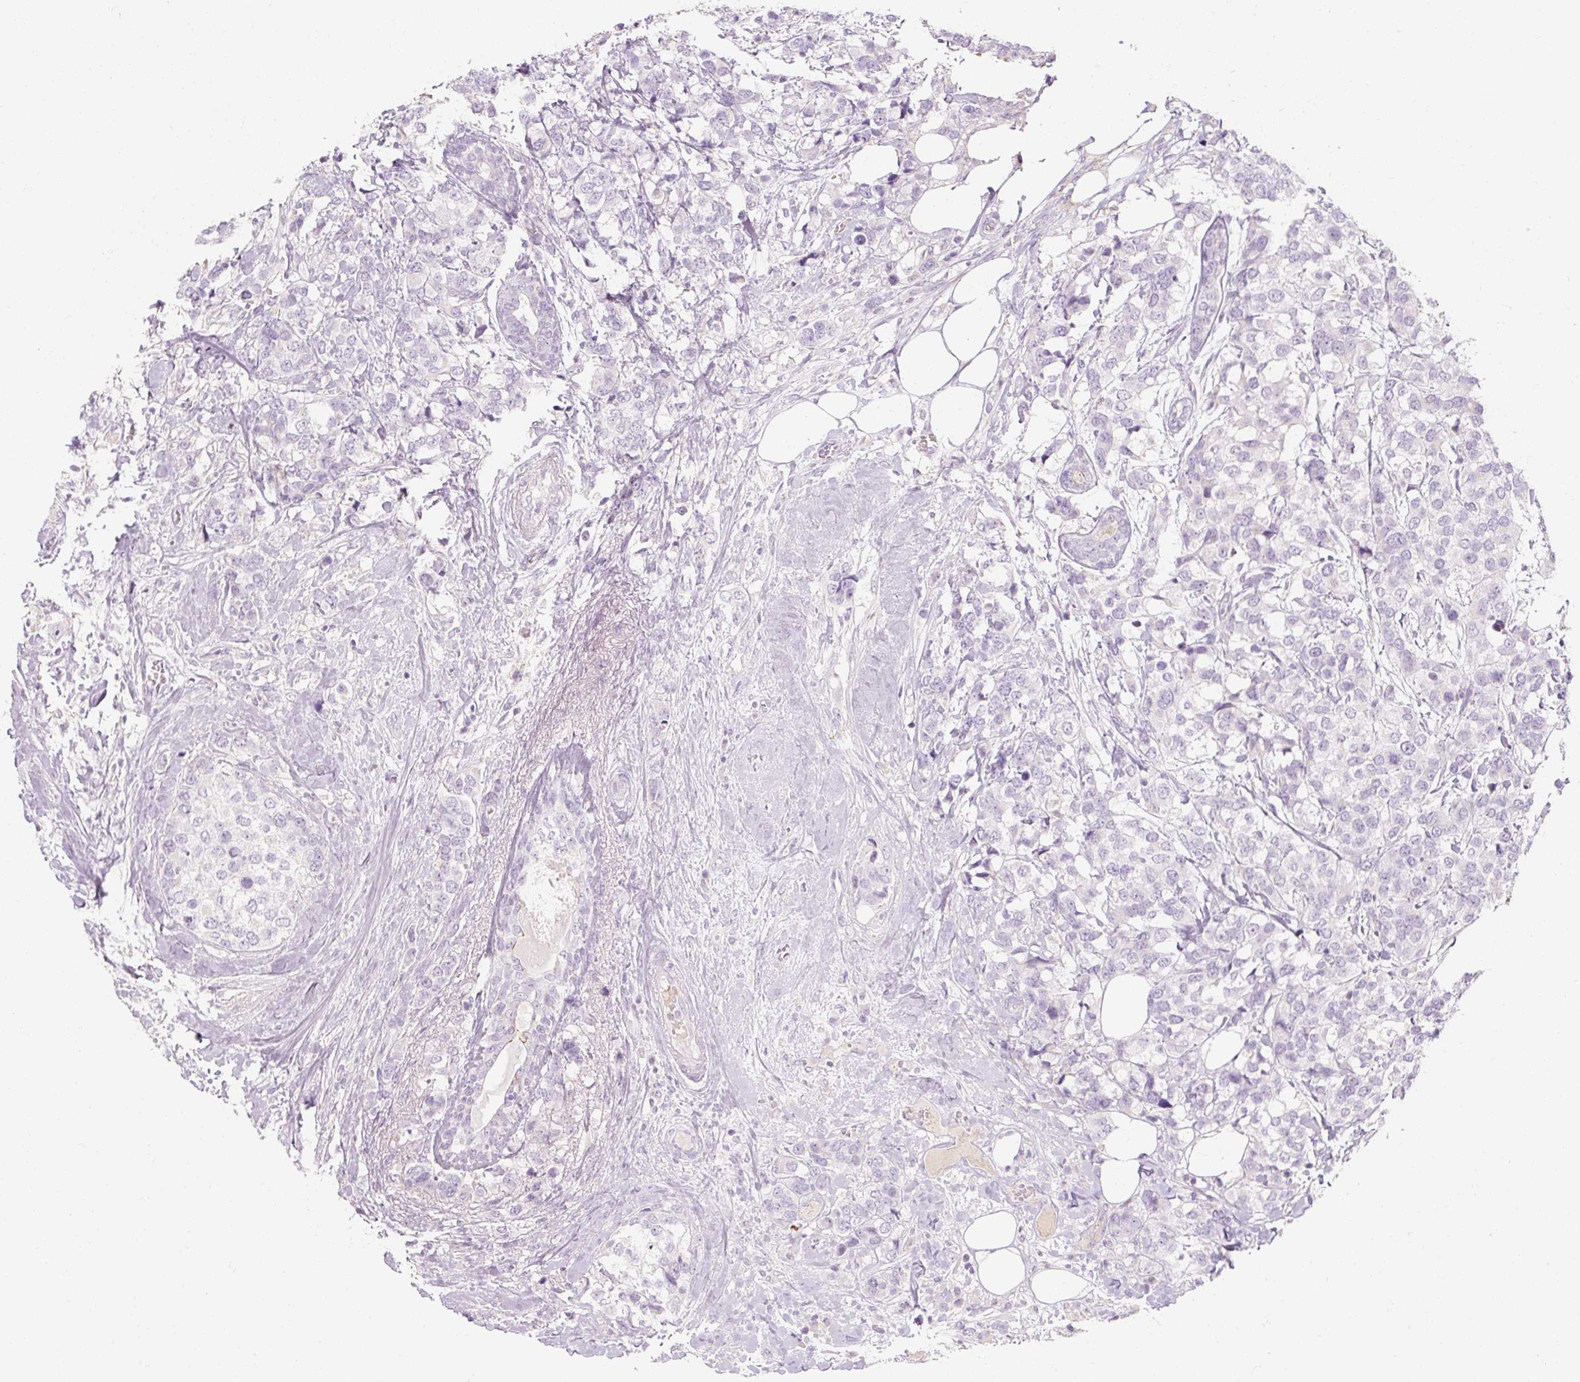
{"staining": {"intensity": "negative", "quantity": "none", "location": "none"}, "tissue": "breast cancer", "cell_type": "Tumor cells", "image_type": "cancer", "snomed": [{"axis": "morphology", "description": "Lobular carcinoma"}, {"axis": "topography", "description": "Breast"}], "caption": "Immunohistochemical staining of human breast lobular carcinoma exhibits no significant positivity in tumor cells. The staining is performed using DAB (3,3'-diaminobenzidine) brown chromogen with nuclei counter-stained in using hematoxylin.", "gene": "NFE2L3", "patient": {"sex": "female", "age": 59}}